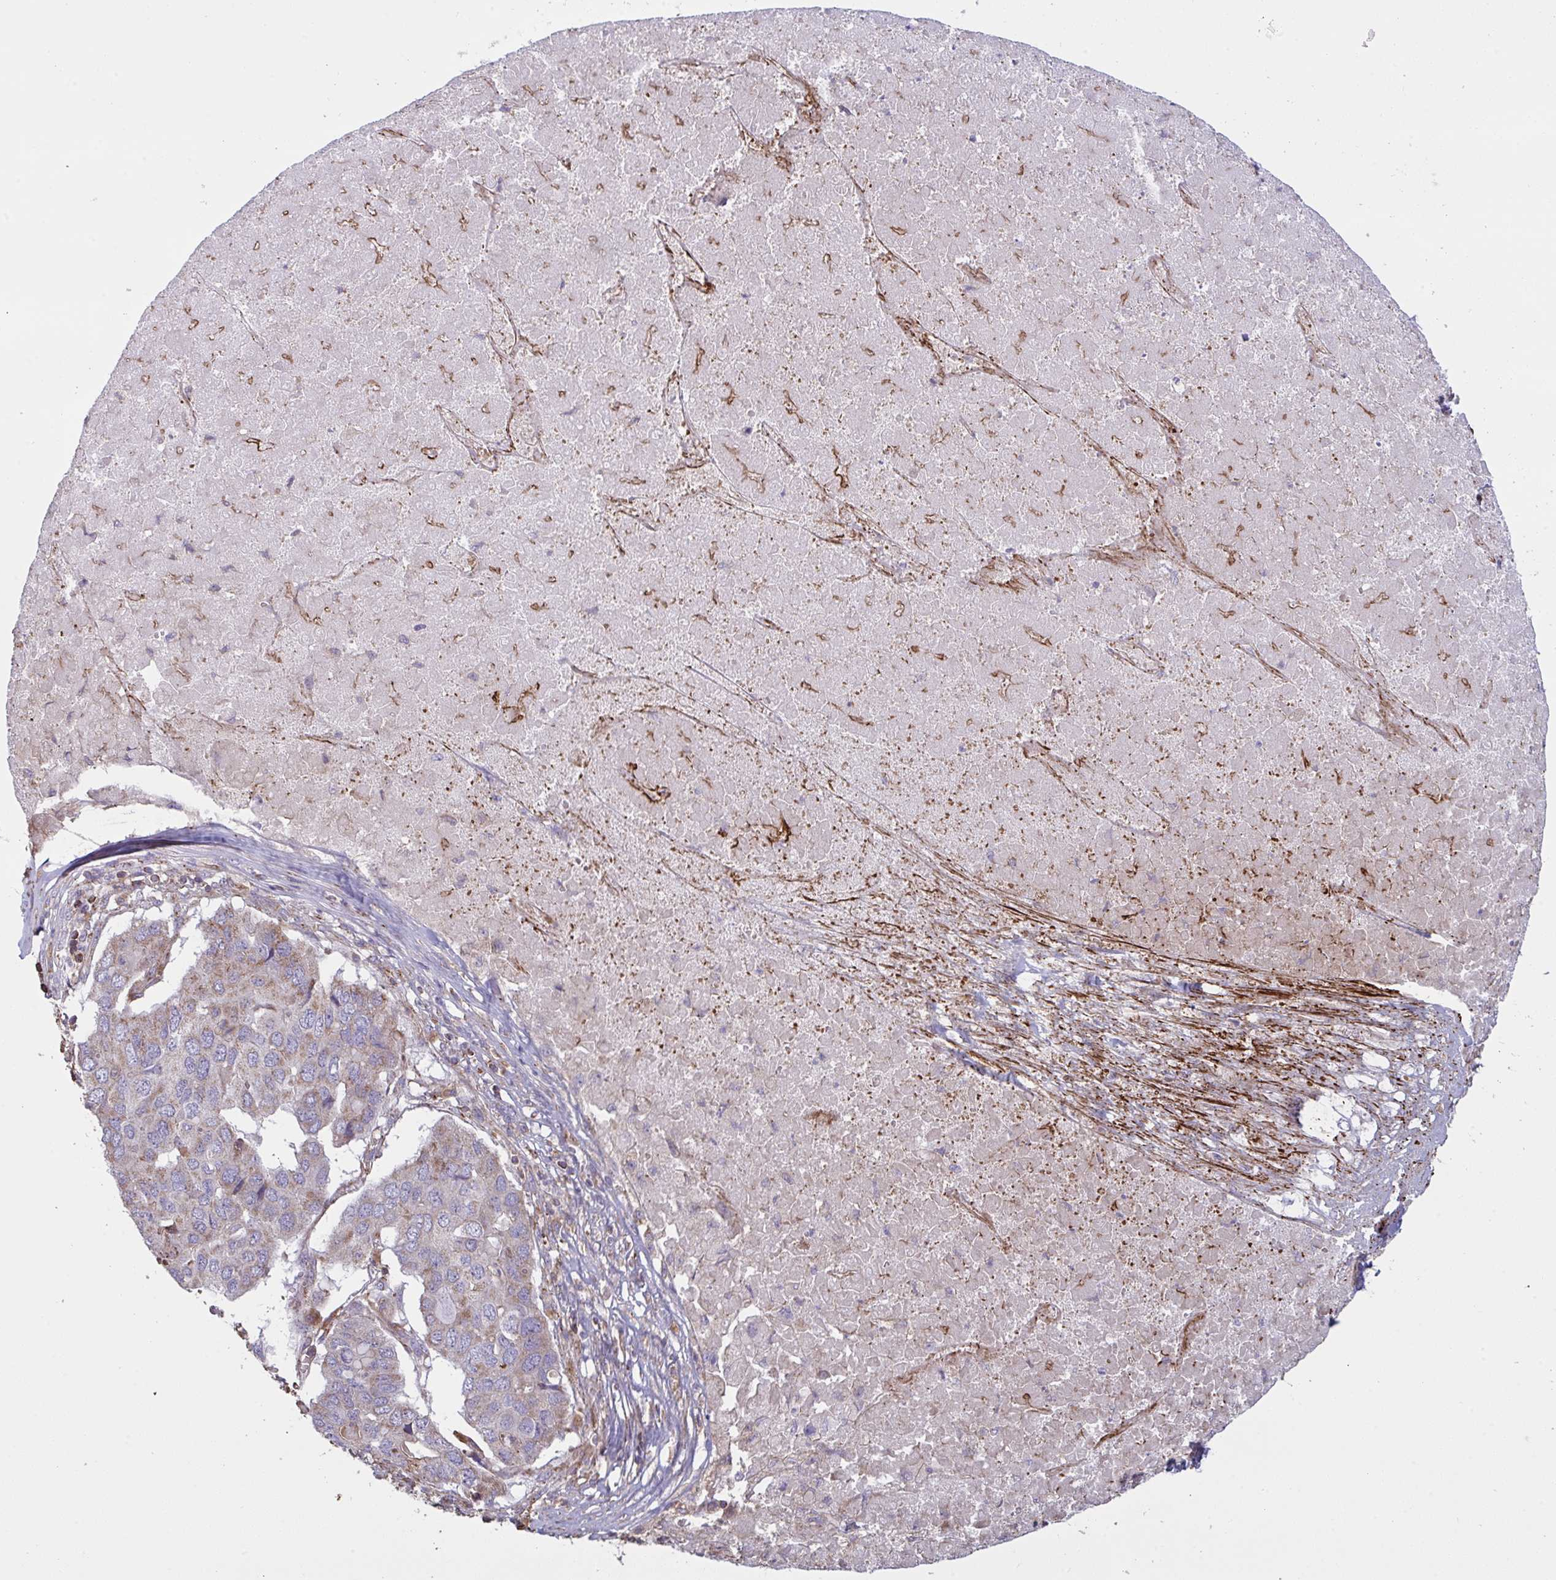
{"staining": {"intensity": "weak", "quantity": "25%-75%", "location": "cytoplasmic/membranous"}, "tissue": "pancreatic cancer", "cell_type": "Tumor cells", "image_type": "cancer", "snomed": [{"axis": "morphology", "description": "Adenocarcinoma, NOS"}, {"axis": "topography", "description": "Pancreas"}], "caption": "Protein expression analysis of human pancreatic cancer reveals weak cytoplasmic/membranous staining in approximately 25%-75% of tumor cells. Nuclei are stained in blue.", "gene": "MICOS10", "patient": {"sex": "male", "age": 50}}